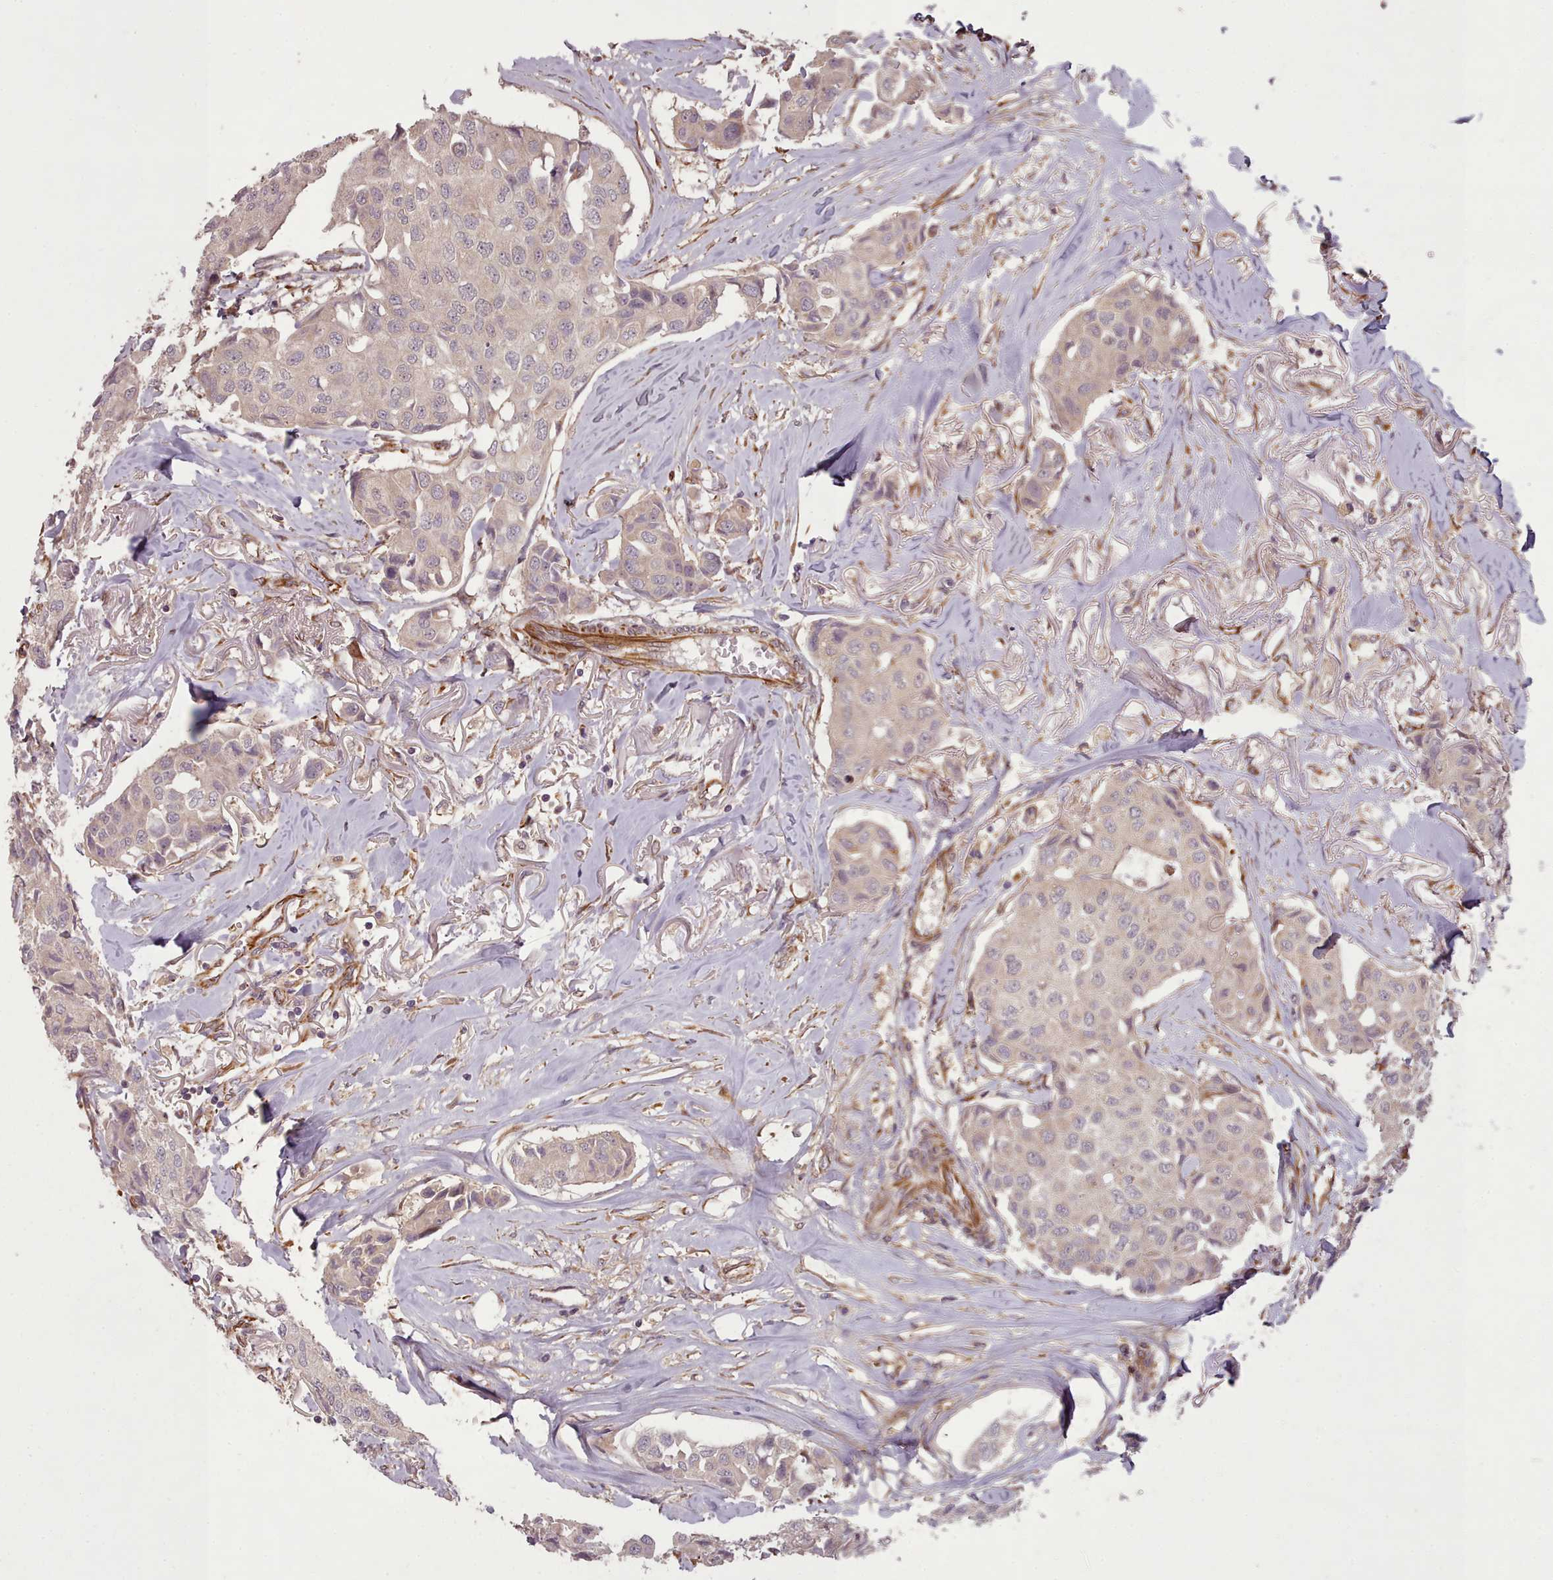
{"staining": {"intensity": "weak", "quantity": ">75%", "location": "cytoplasmic/membranous"}, "tissue": "breast cancer", "cell_type": "Tumor cells", "image_type": "cancer", "snomed": [{"axis": "morphology", "description": "Duct carcinoma"}, {"axis": "topography", "description": "Breast"}], "caption": "IHC histopathology image of neoplastic tissue: breast cancer (invasive ductal carcinoma) stained using immunohistochemistry reveals low levels of weak protein expression localized specifically in the cytoplasmic/membranous of tumor cells, appearing as a cytoplasmic/membranous brown color.", "gene": "GBGT1", "patient": {"sex": "female", "age": 80}}